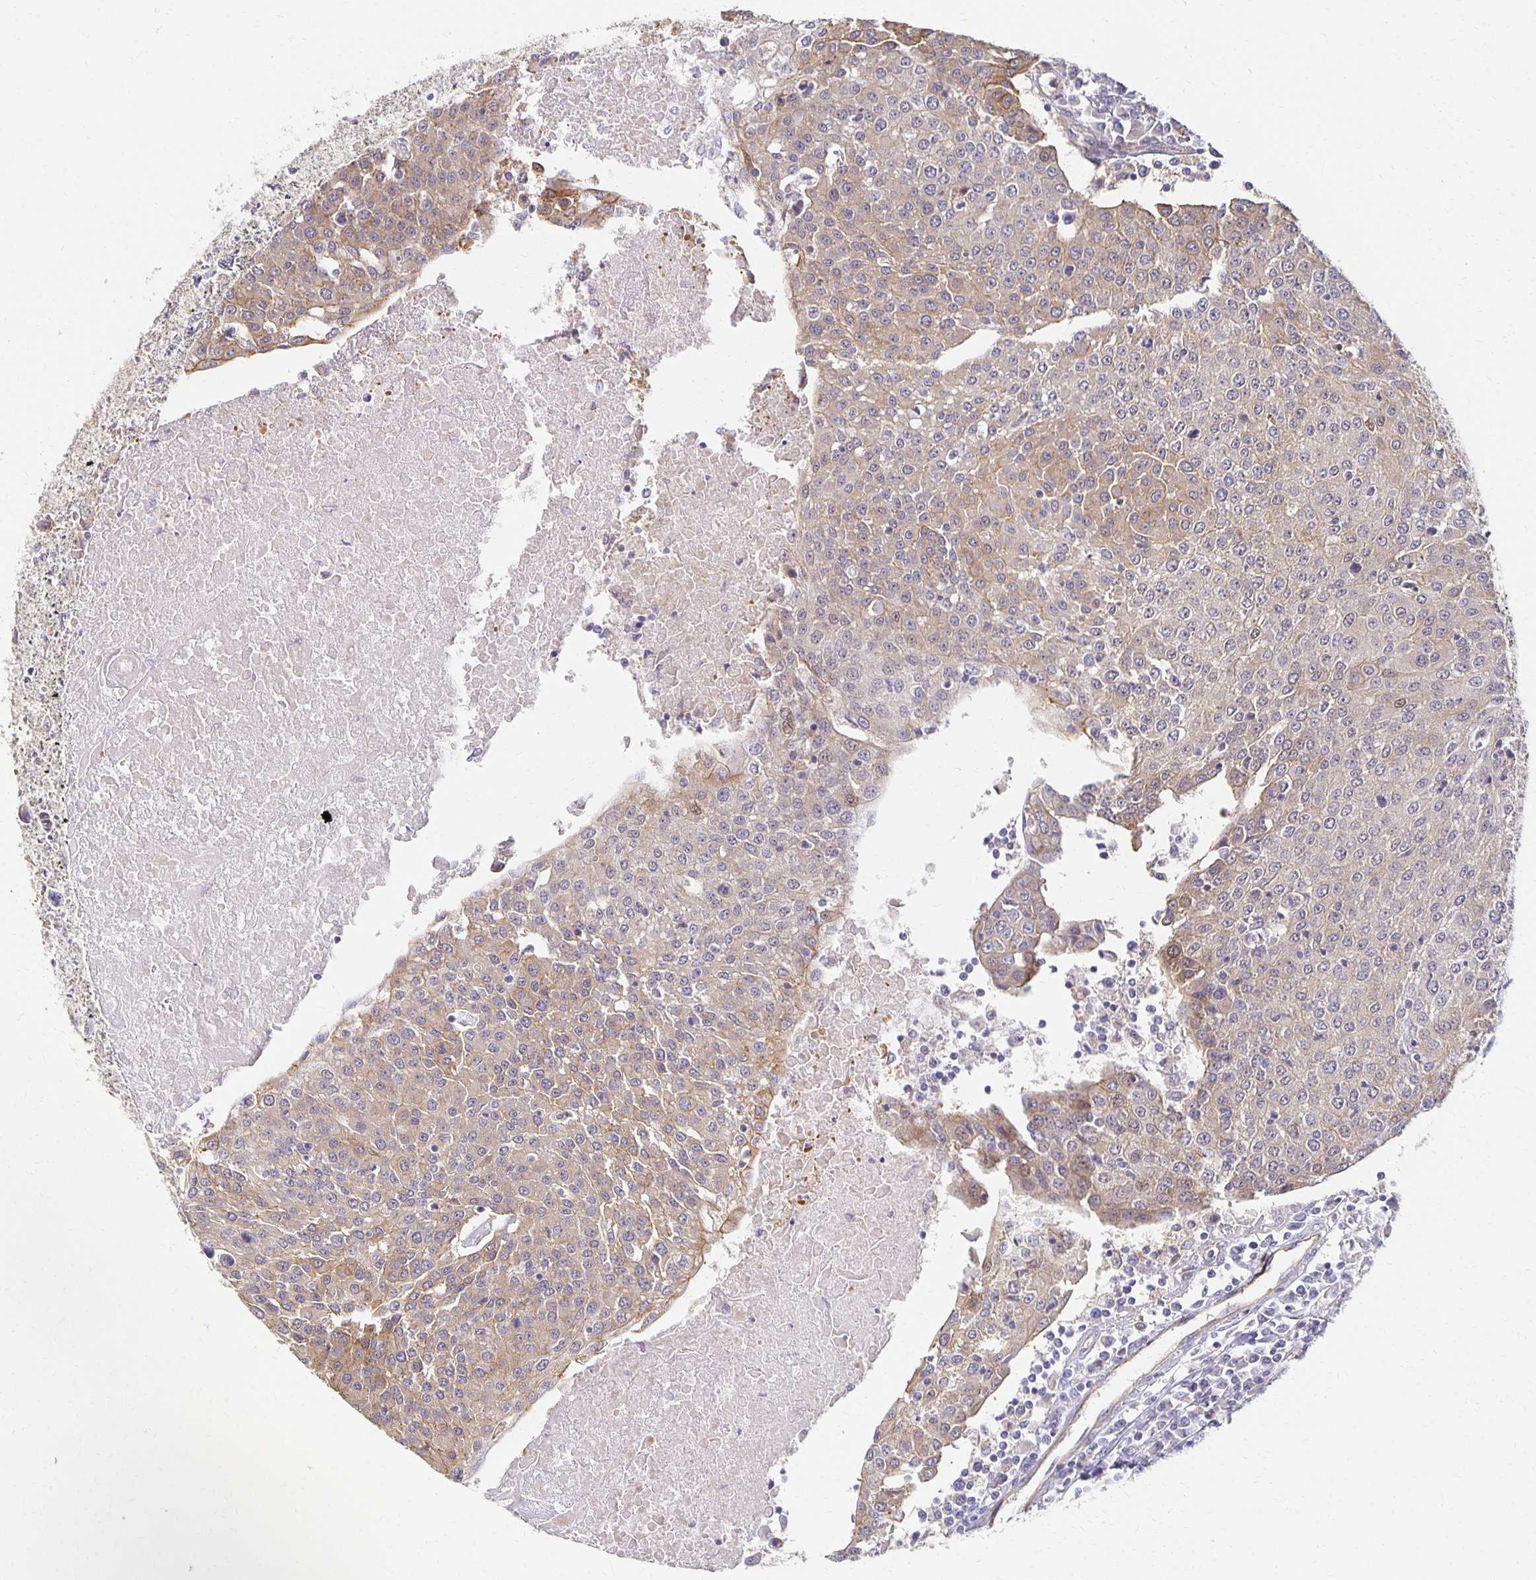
{"staining": {"intensity": "weak", "quantity": "25%-75%", "location": "cytoplasmic/membranous"}, "tissue": "urothelial cancer", "cell_type": "Tumor cells", "image_type": "cancer", "snomed": [{"axis": "morphology", "description": "Urothelial carcinoma, High grade"}, {"axis": "topography", "description": "Urinary bladder"}], "caption": "High-grade urothelial carcinoma tissue demonstrates weak cytoplasmic/membranous positivity in approximately 25%-75% of tumor cells", "gene": "SORL1", "patient": {"sex": "female", "age": 85}}